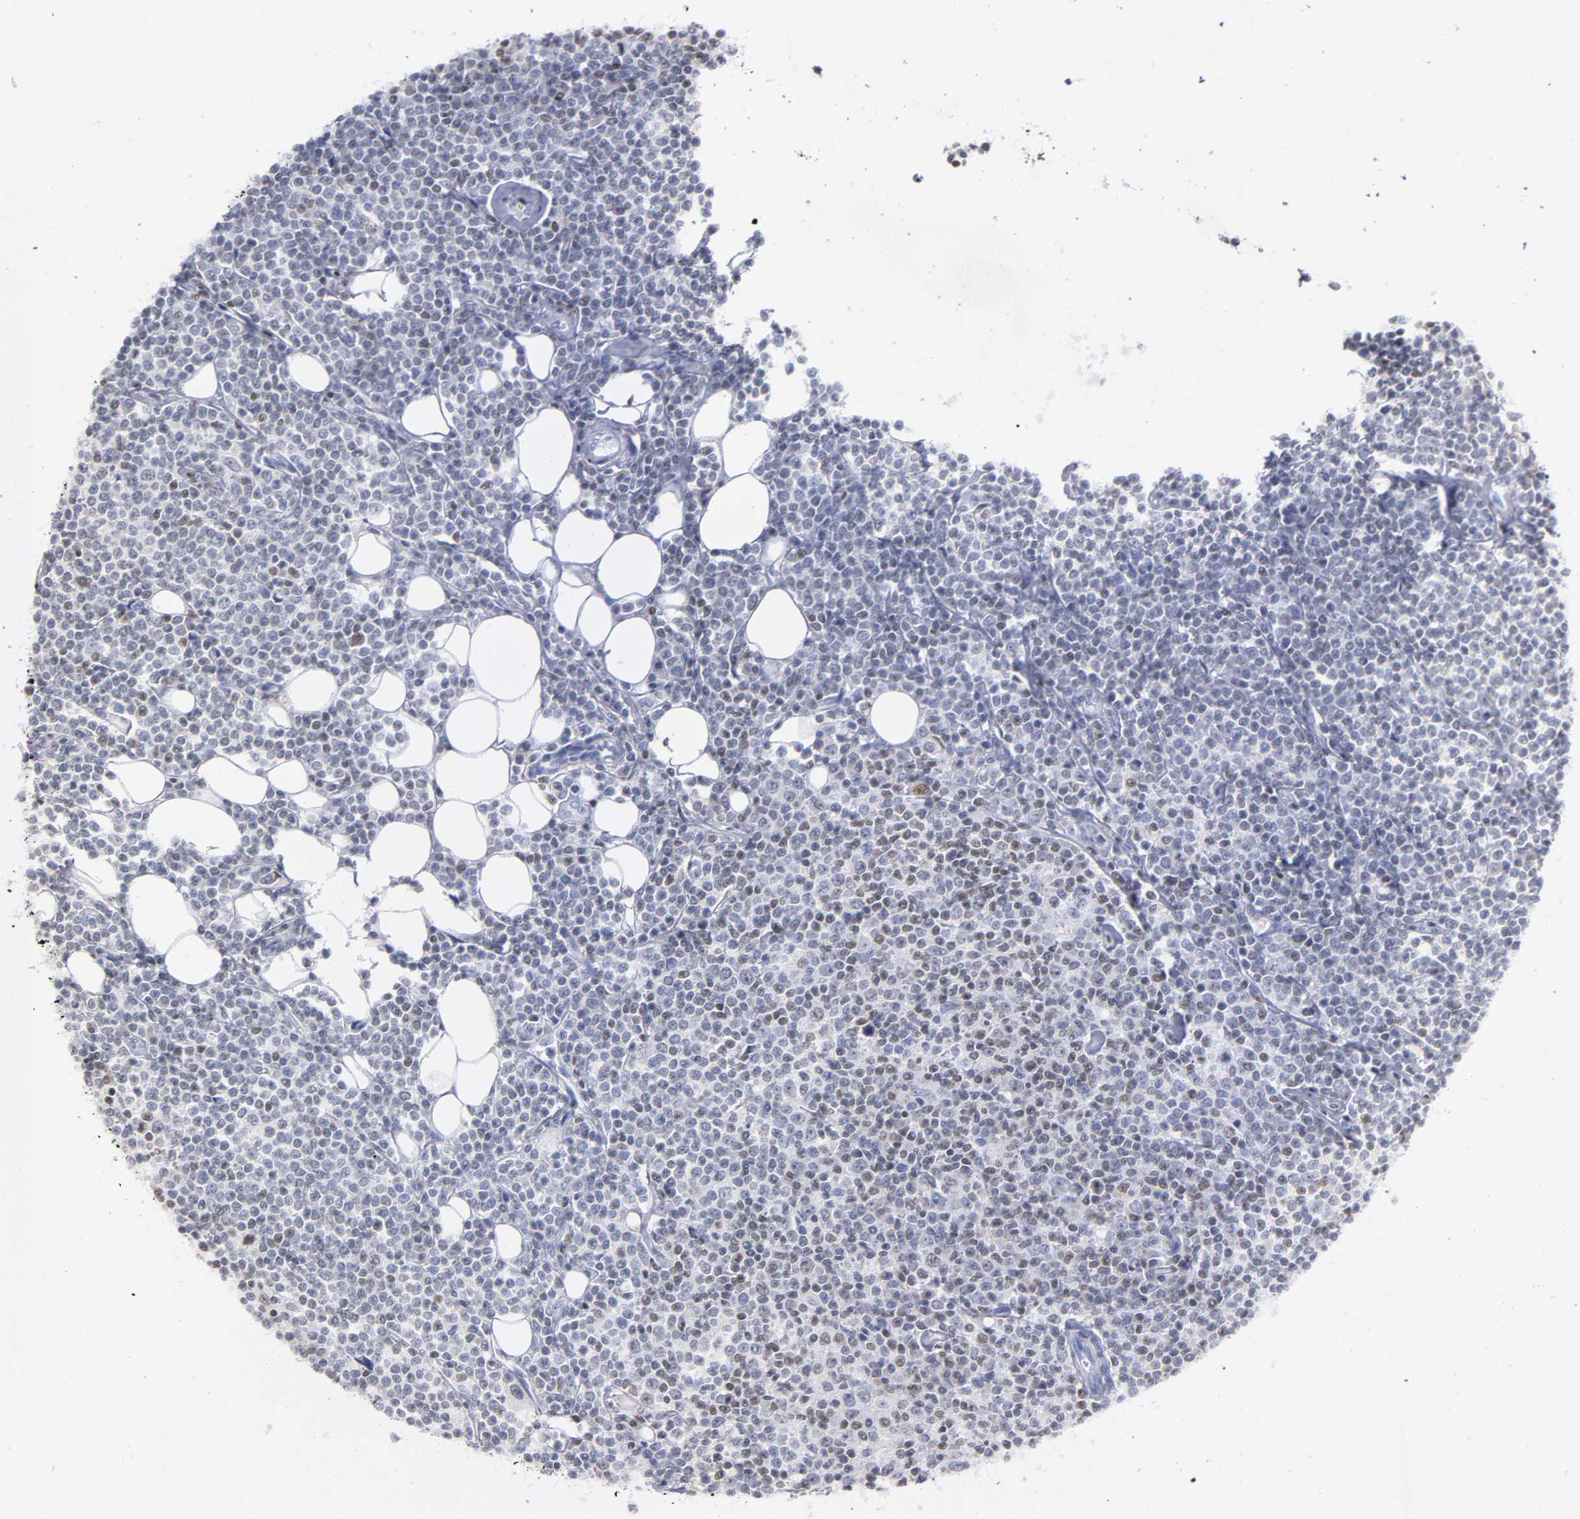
{"staining": {"intensity": "weak", "quantity": "25%-75%", "location": "nuclear"}, "tissue": "lymphoma", "cell_type": "Tumor cells", "image_type": "cancer", "snomed": [{"axis": "morphology", "description": "Malignant lymphoma, non-Hodgkin's type, Low grade"}, {"axis": "topography", "description": "Soft tissue"}], "caption": "Lymphoma was stained to show a protein in brown. There is low levels of weak nuclear staining in approximately 25%-75% of tumor cells. Immunohistochemistry stains the protein in brown and the nuclei are stained blue.", "gene": "RUNX1", "patient": {"sex": "male", "age": 92}}